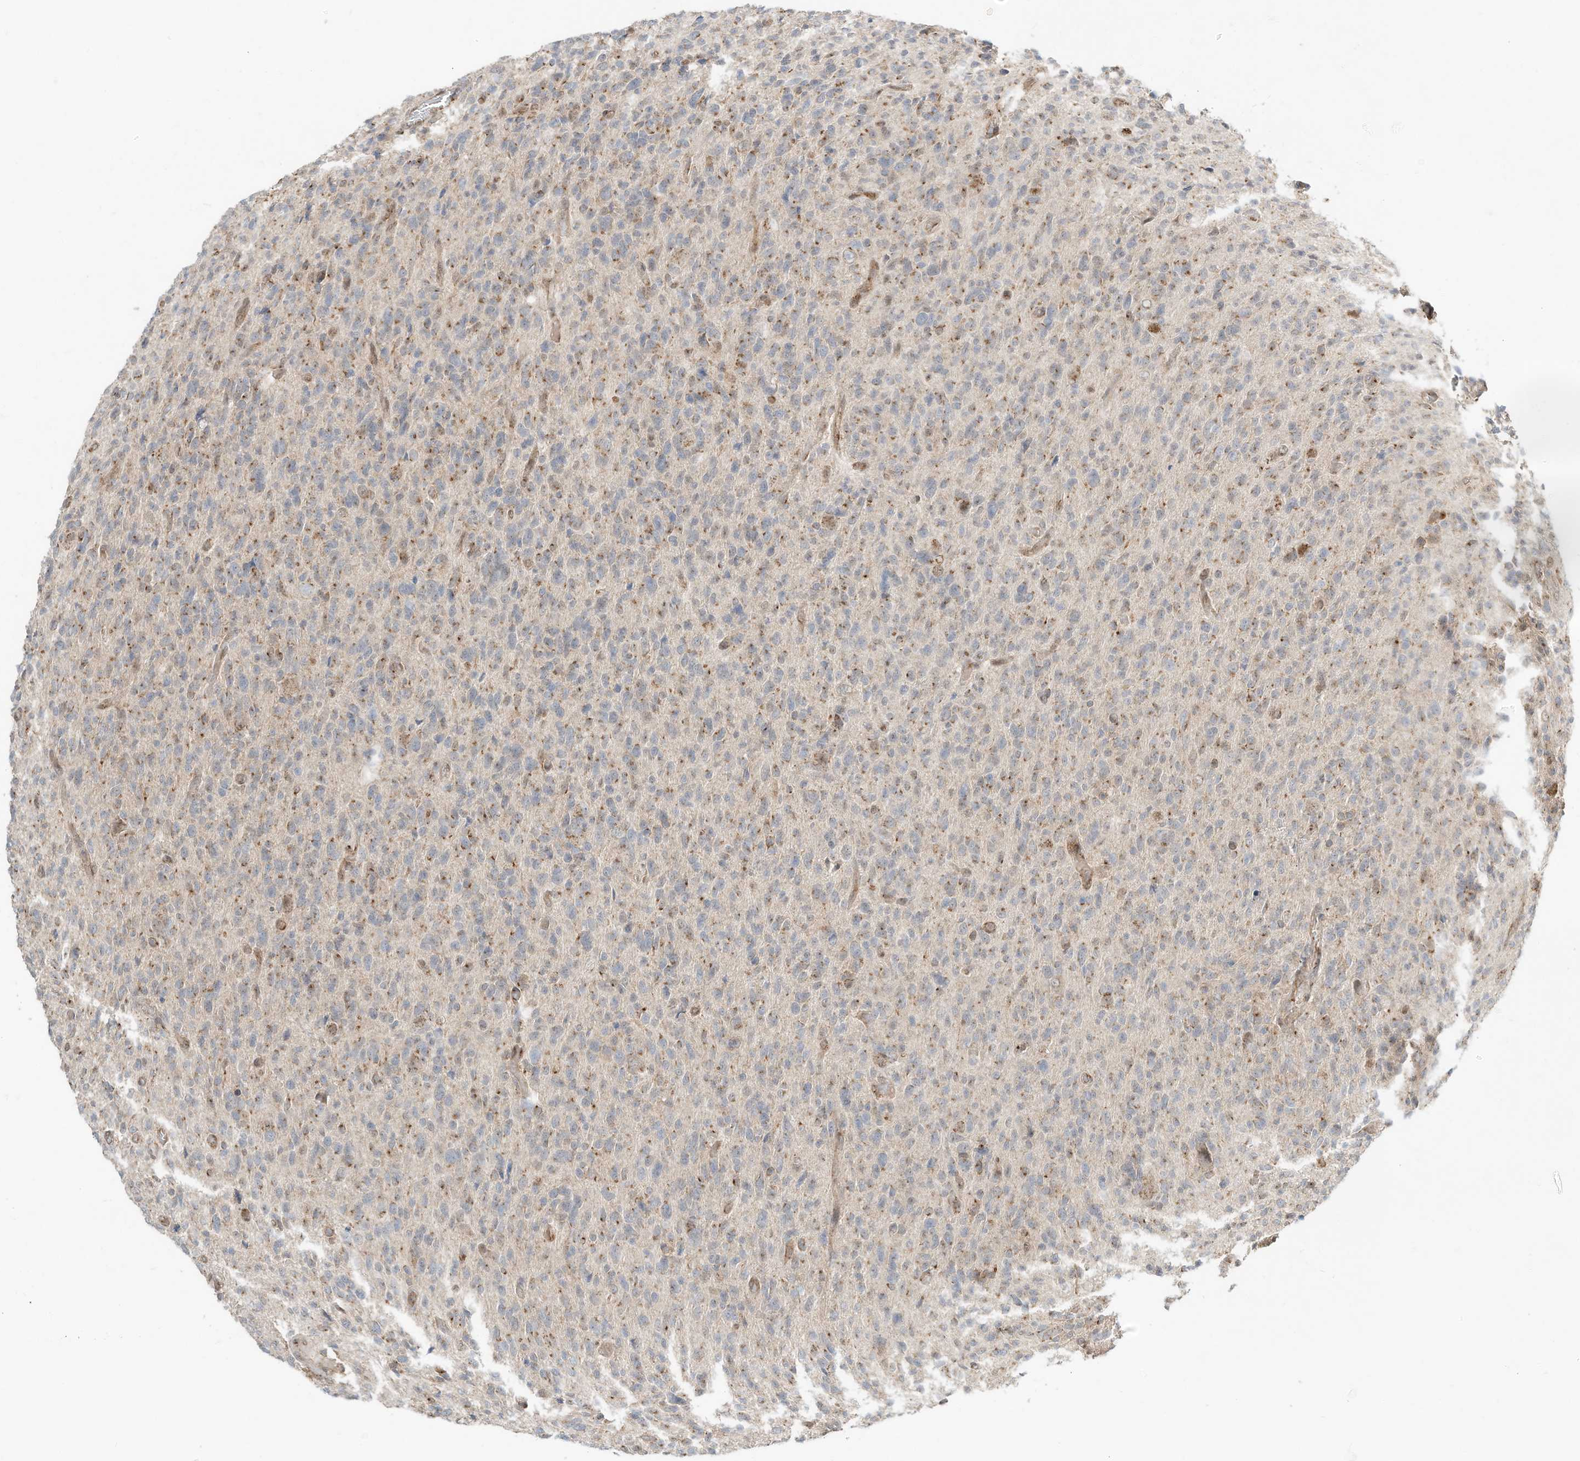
{"staining": {"intensity": "moderate", "quantity": "<25%", "location": "cytoplasmic/membranous"}, "tissue": "glioma", "cell_type": "Tumor cells", "image_type": "cancer", "snomed": [{"axis": "morphology", "description": "Glioma, malignant, High grade"}, {"axis": "topography", "description": "Brain"}], "caption": "A low amount of moderate cytoplasmic/membranous positivity is seen in approximately <25% of tumor cells in glioma tissue.", "gene": "CUX1", "patient": {"sex": "female", "age": 57}}